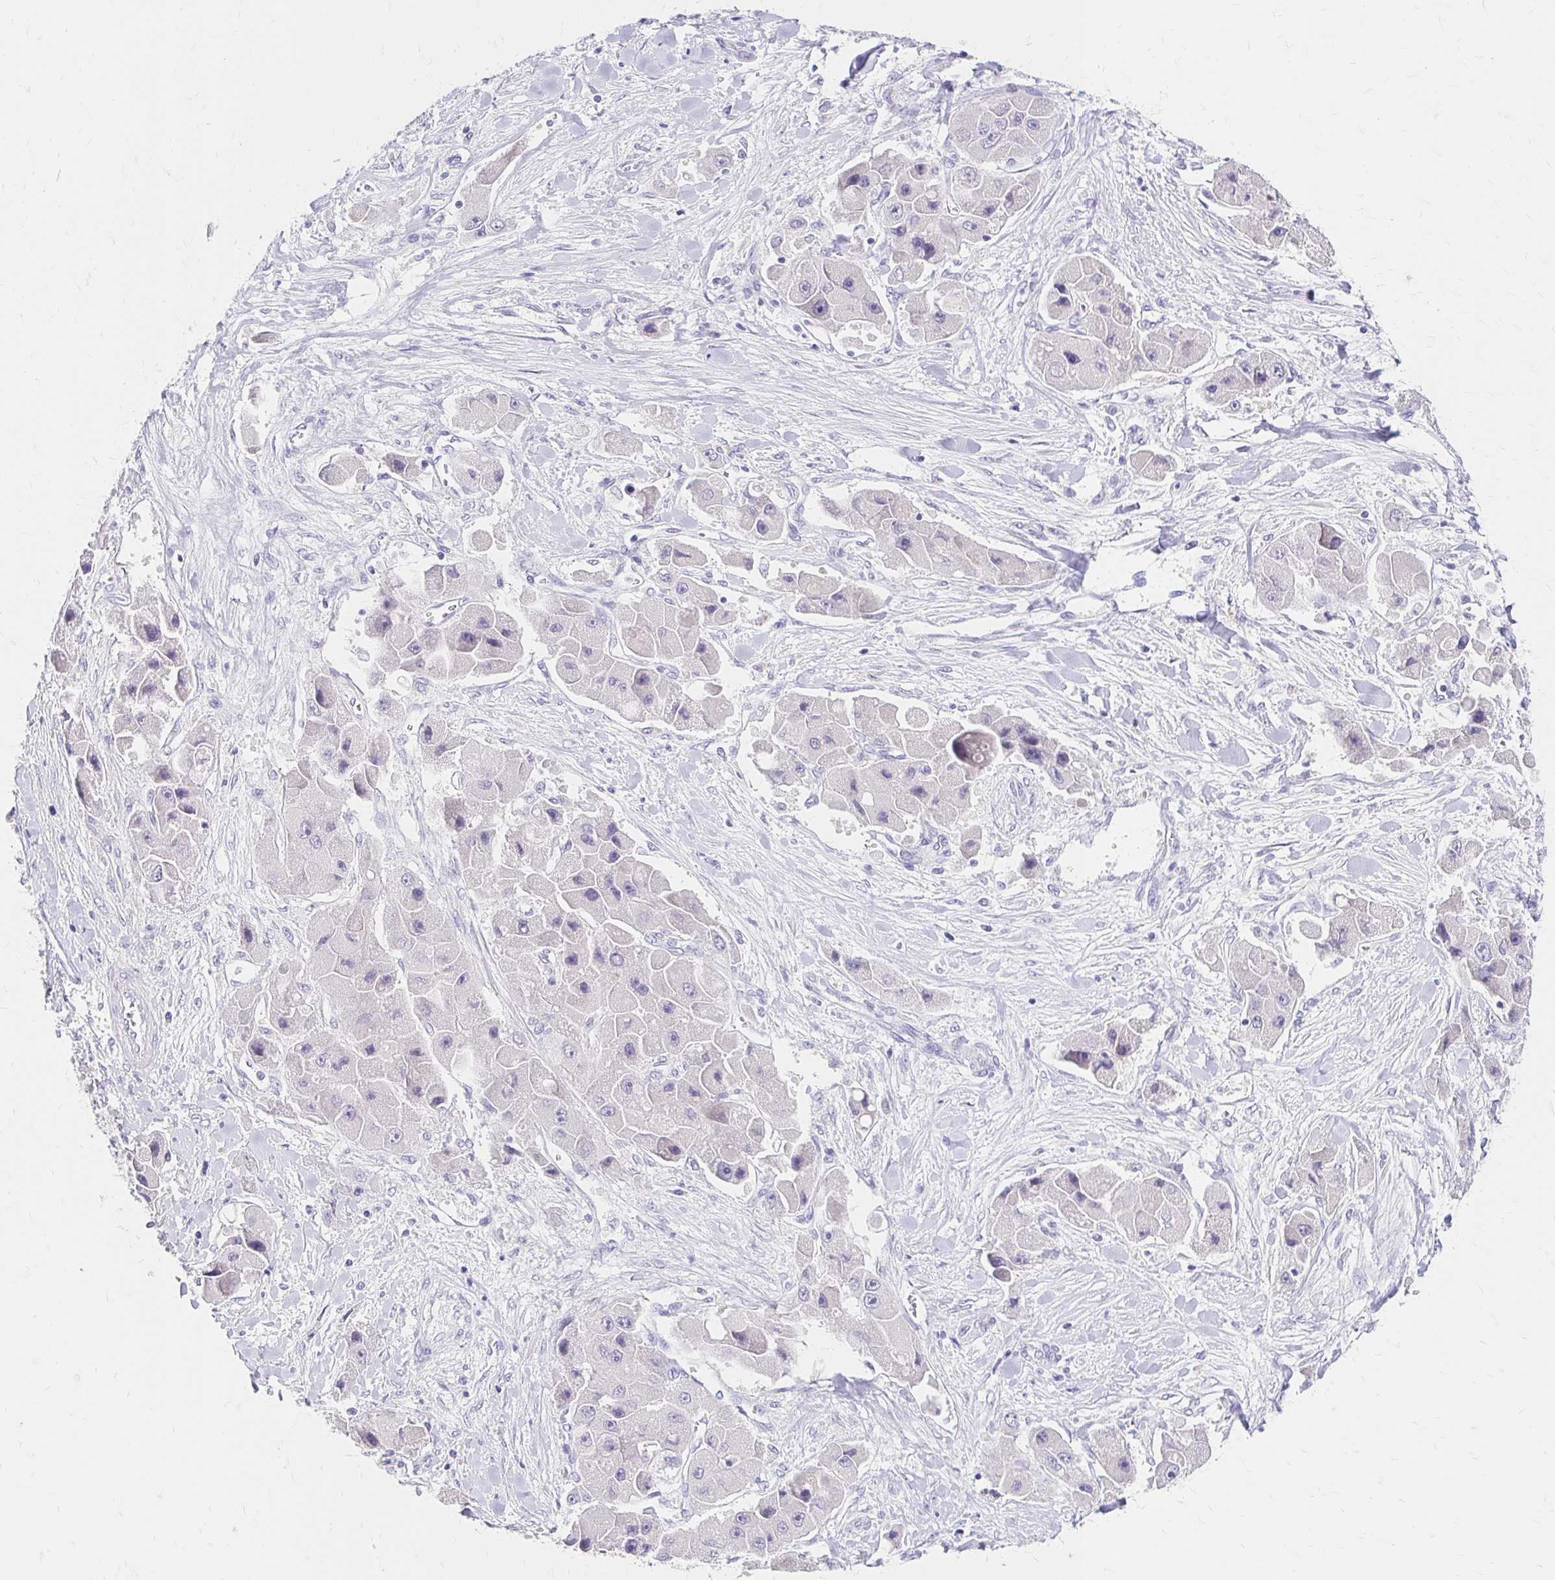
{"staining": {"intensity": "negative", "quantity": "none", "location": "none"}, "tissue": "liver cancer", "cell_type": "Tumor cells", "image_type": "cancer", "snomed": [{"axis": "morphology", "description": "Carcinoma, Hepatocellular, NOS"}, {"axis": "topography", "description": "Liver"}], "caption": "DAB immunohistochemical staining of human liver hepatocellular carcinoma demonstrates no significant positivity in tumor cells. Brightfield microscopy of IHC stained with DAB (3,3'-diaminobenzidine) (brown) and hematoxylin (blue), captured at high magnification.", "gene": "AZGP1", "patient": {"sex": "male", "age": 24}}